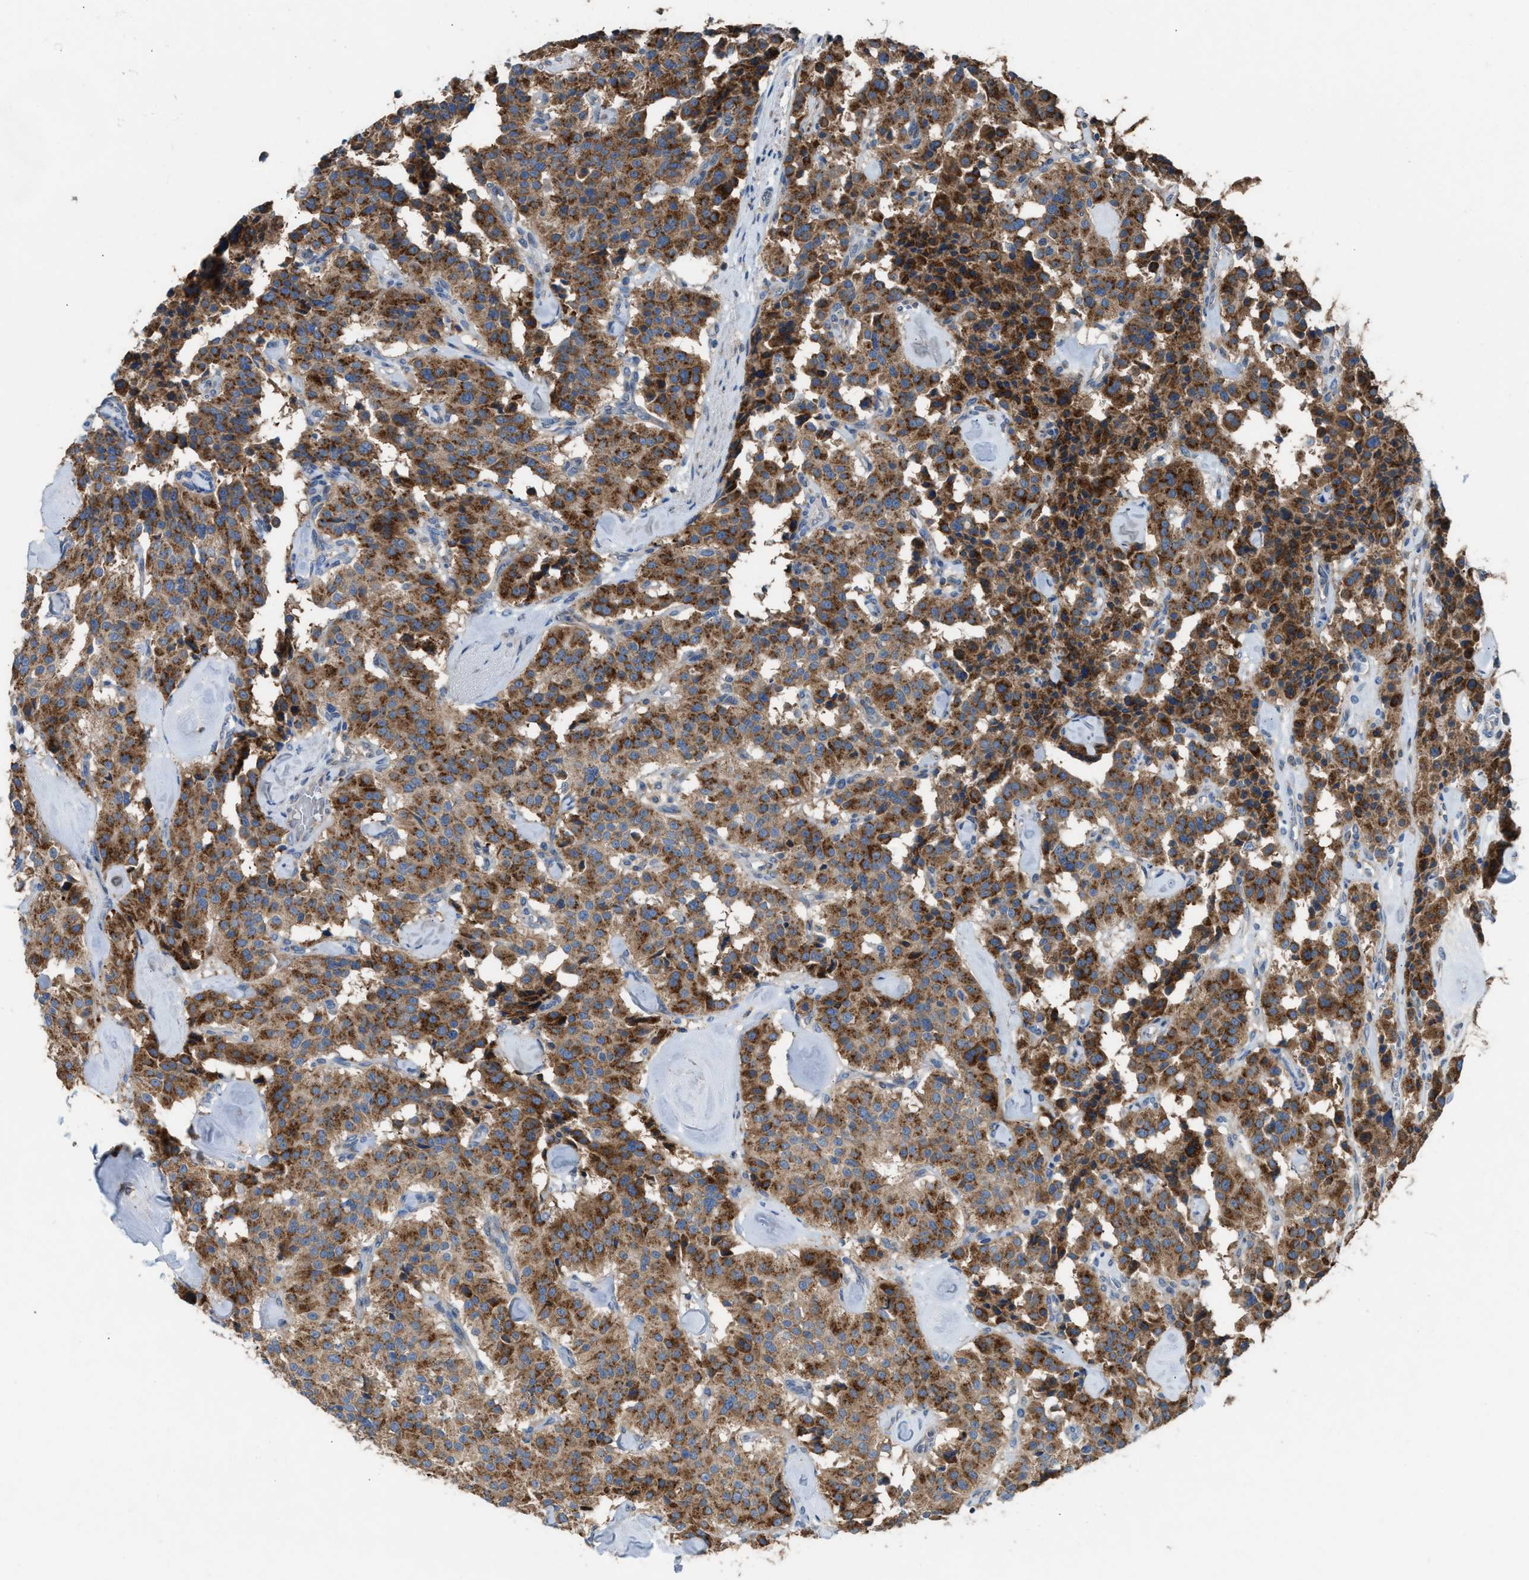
{"staining": {"intensity": "strong", "quantity": ">75%", "location": "cytoplasmic/membranous"}, "tissue": "carcinoid", "cell_type": "Tumor cells", "image_type": "cancer", "snomed": [{"axis": "morphology", "description": "Carcinoid, malignant, NOS"}, {"axis": "topography", "description": "Lung"}], "caption": "About >75% of tumor cells in human carcinoid demonstrate strong cytoplasmic/membranous protein staining as visualized by brown immunohistochemical staining.", "gene": "TPK1", "patient": {"sex": "male", "age": 30}}